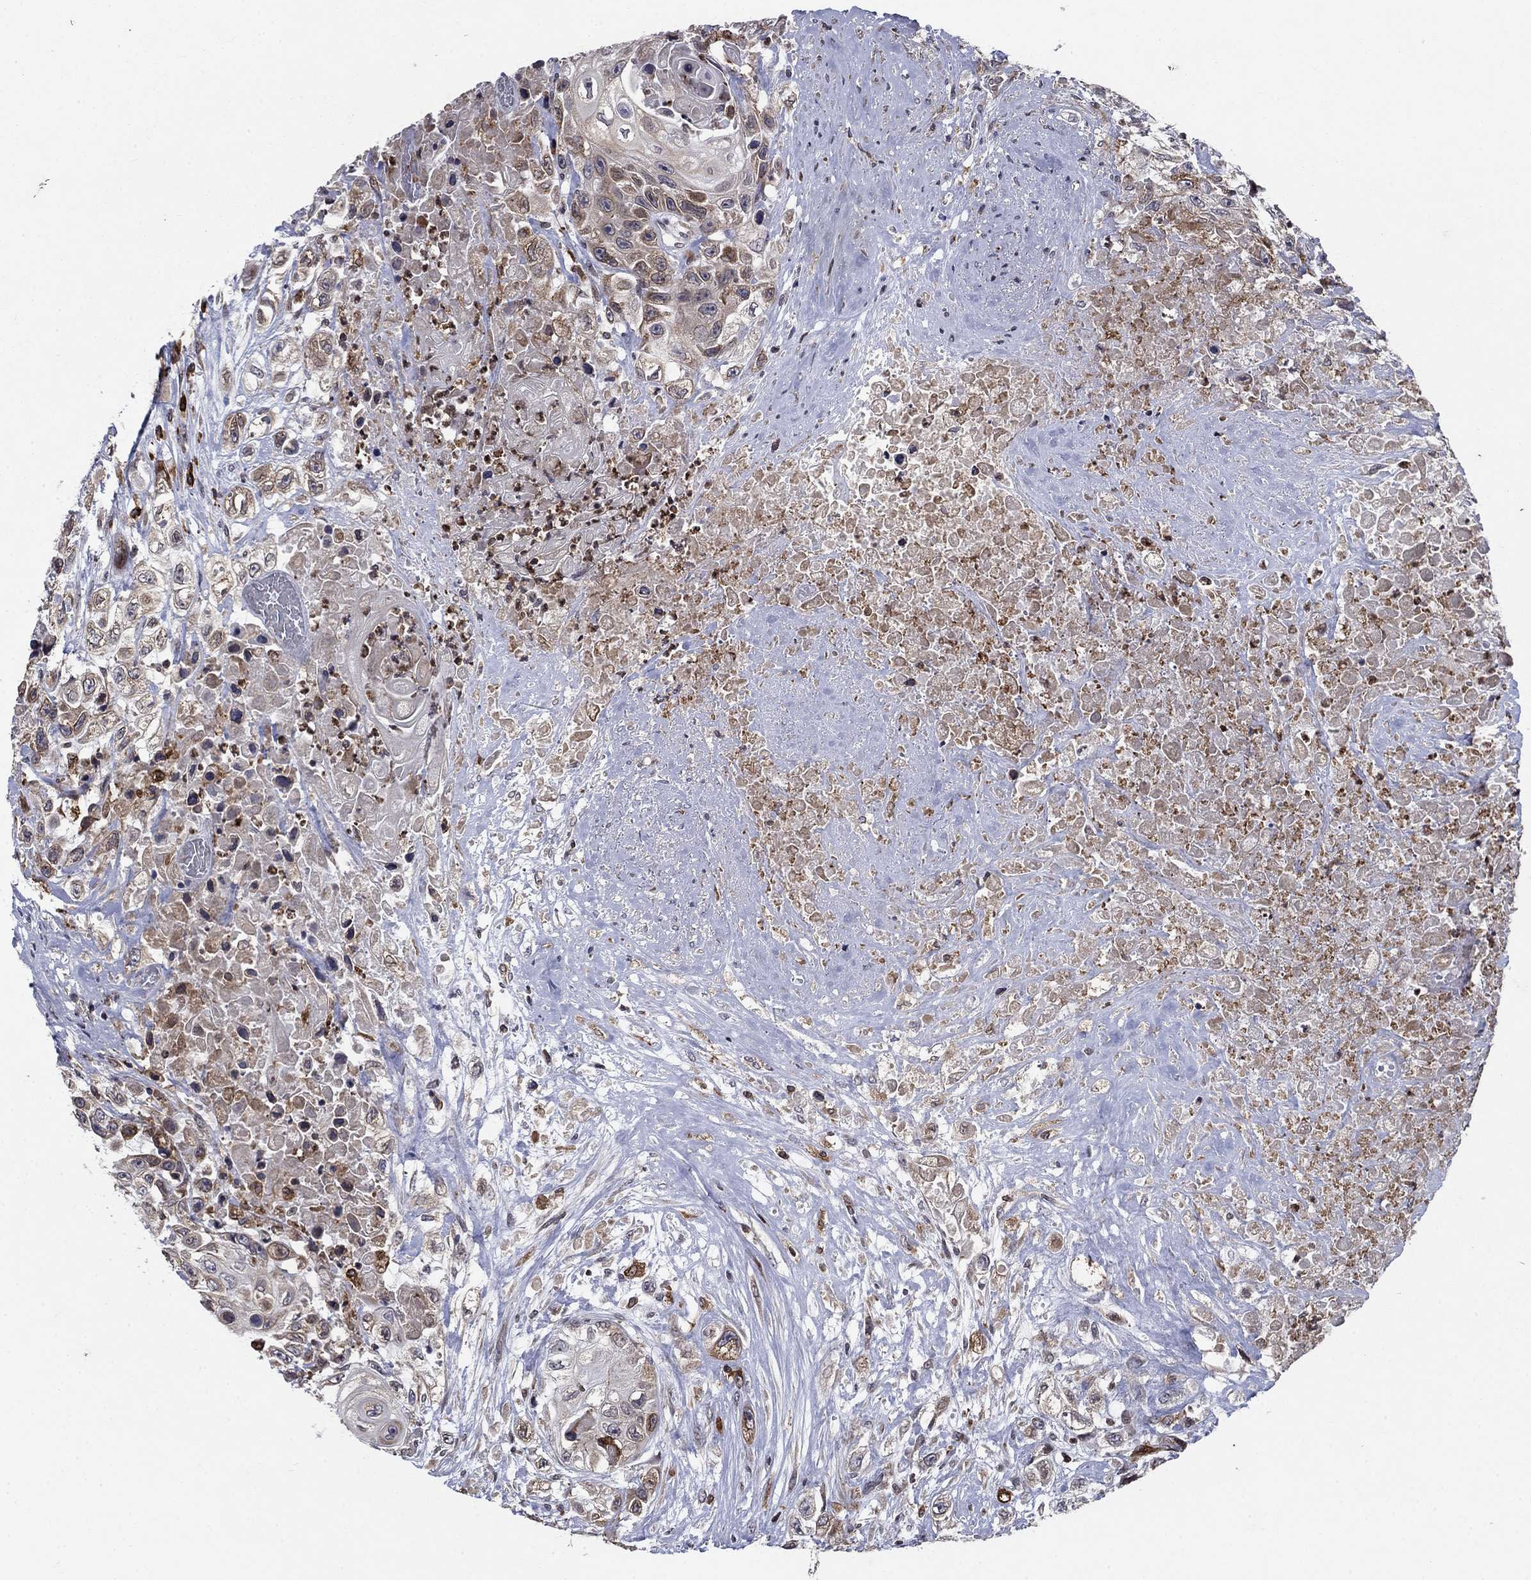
{"staining": {"intensity": "moderate", "quantity": "25%-75%", "location": "cytoplasmic/membranous"}, "tissue": "urothelial cancer", "cell_type": "Tumor cells", "image_type": "cancer", "snomed": [{"axis": "morphology", "description": "Urothelial carcinoma, High grade"}, {"axis": "topography", "description": "Urinary bladder"}], "caption": "Immunohistochemical staining of human urothelial cancer displays medium levels of moderate cytoplasmic/membranous staining in approximately 25%-75% of tumor cells.", "gene": "DHRS7", "patient": {"sex": "female", "age": 56}}